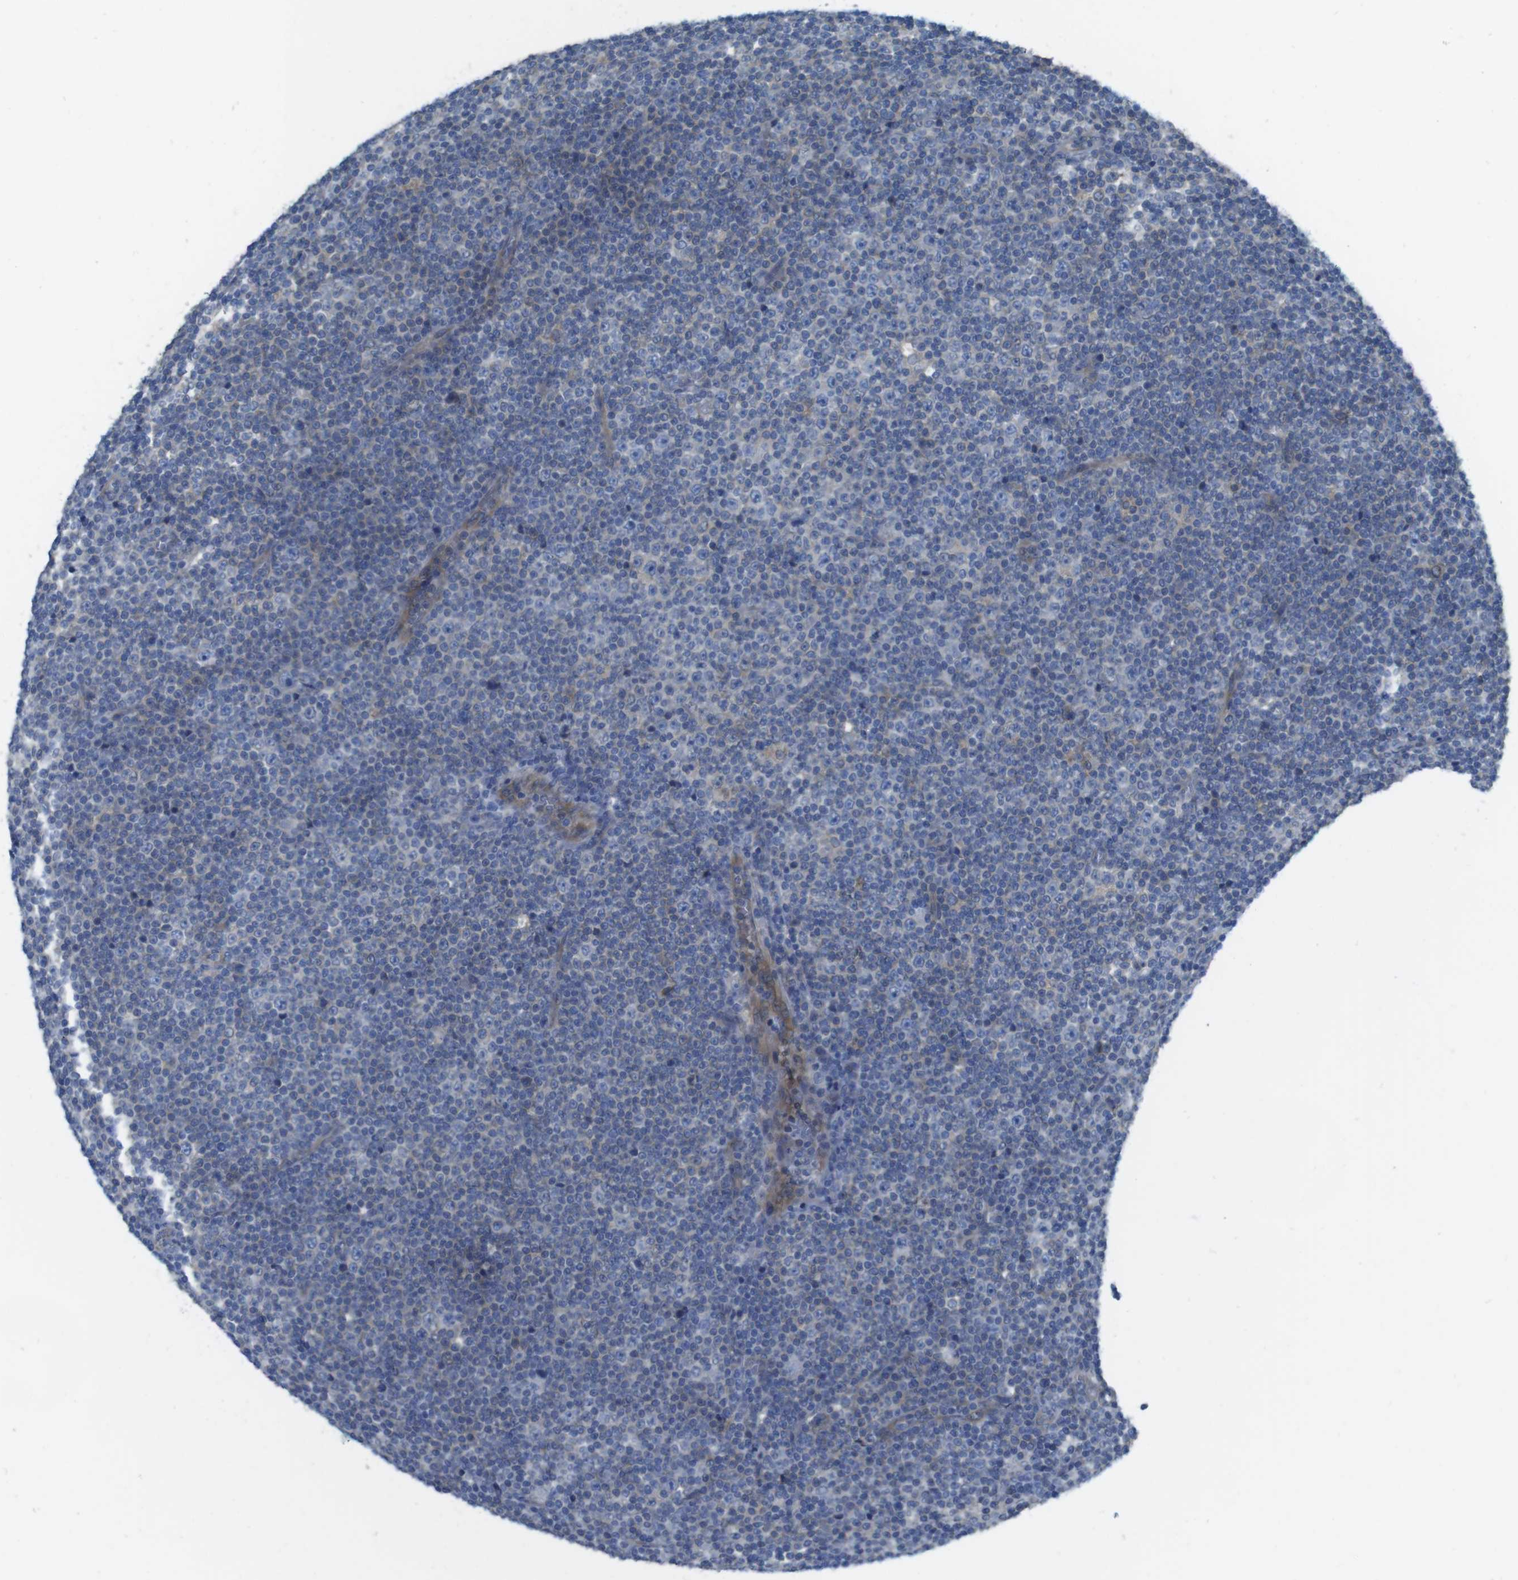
{"staining": {"intensity": "negative", "quantity": "none", "location": "none"}, "tissue": "lymphoma", "cell_type": "Tumor cells", "image_type": "cancer", "snomed": [{"axis": "morphology", "description": "Malignant lymphoma, non-Hodgkin's type, Low grade"}, {"axis": "topography", "description": "Lymph node"}], "caption": "An immunohistochemistry micrograph of lymphoma is shown. There is no staining in tumor cells of lymphoma.", "gene": "TMEM234", "patient": {"sex": "female", "age": 67}}